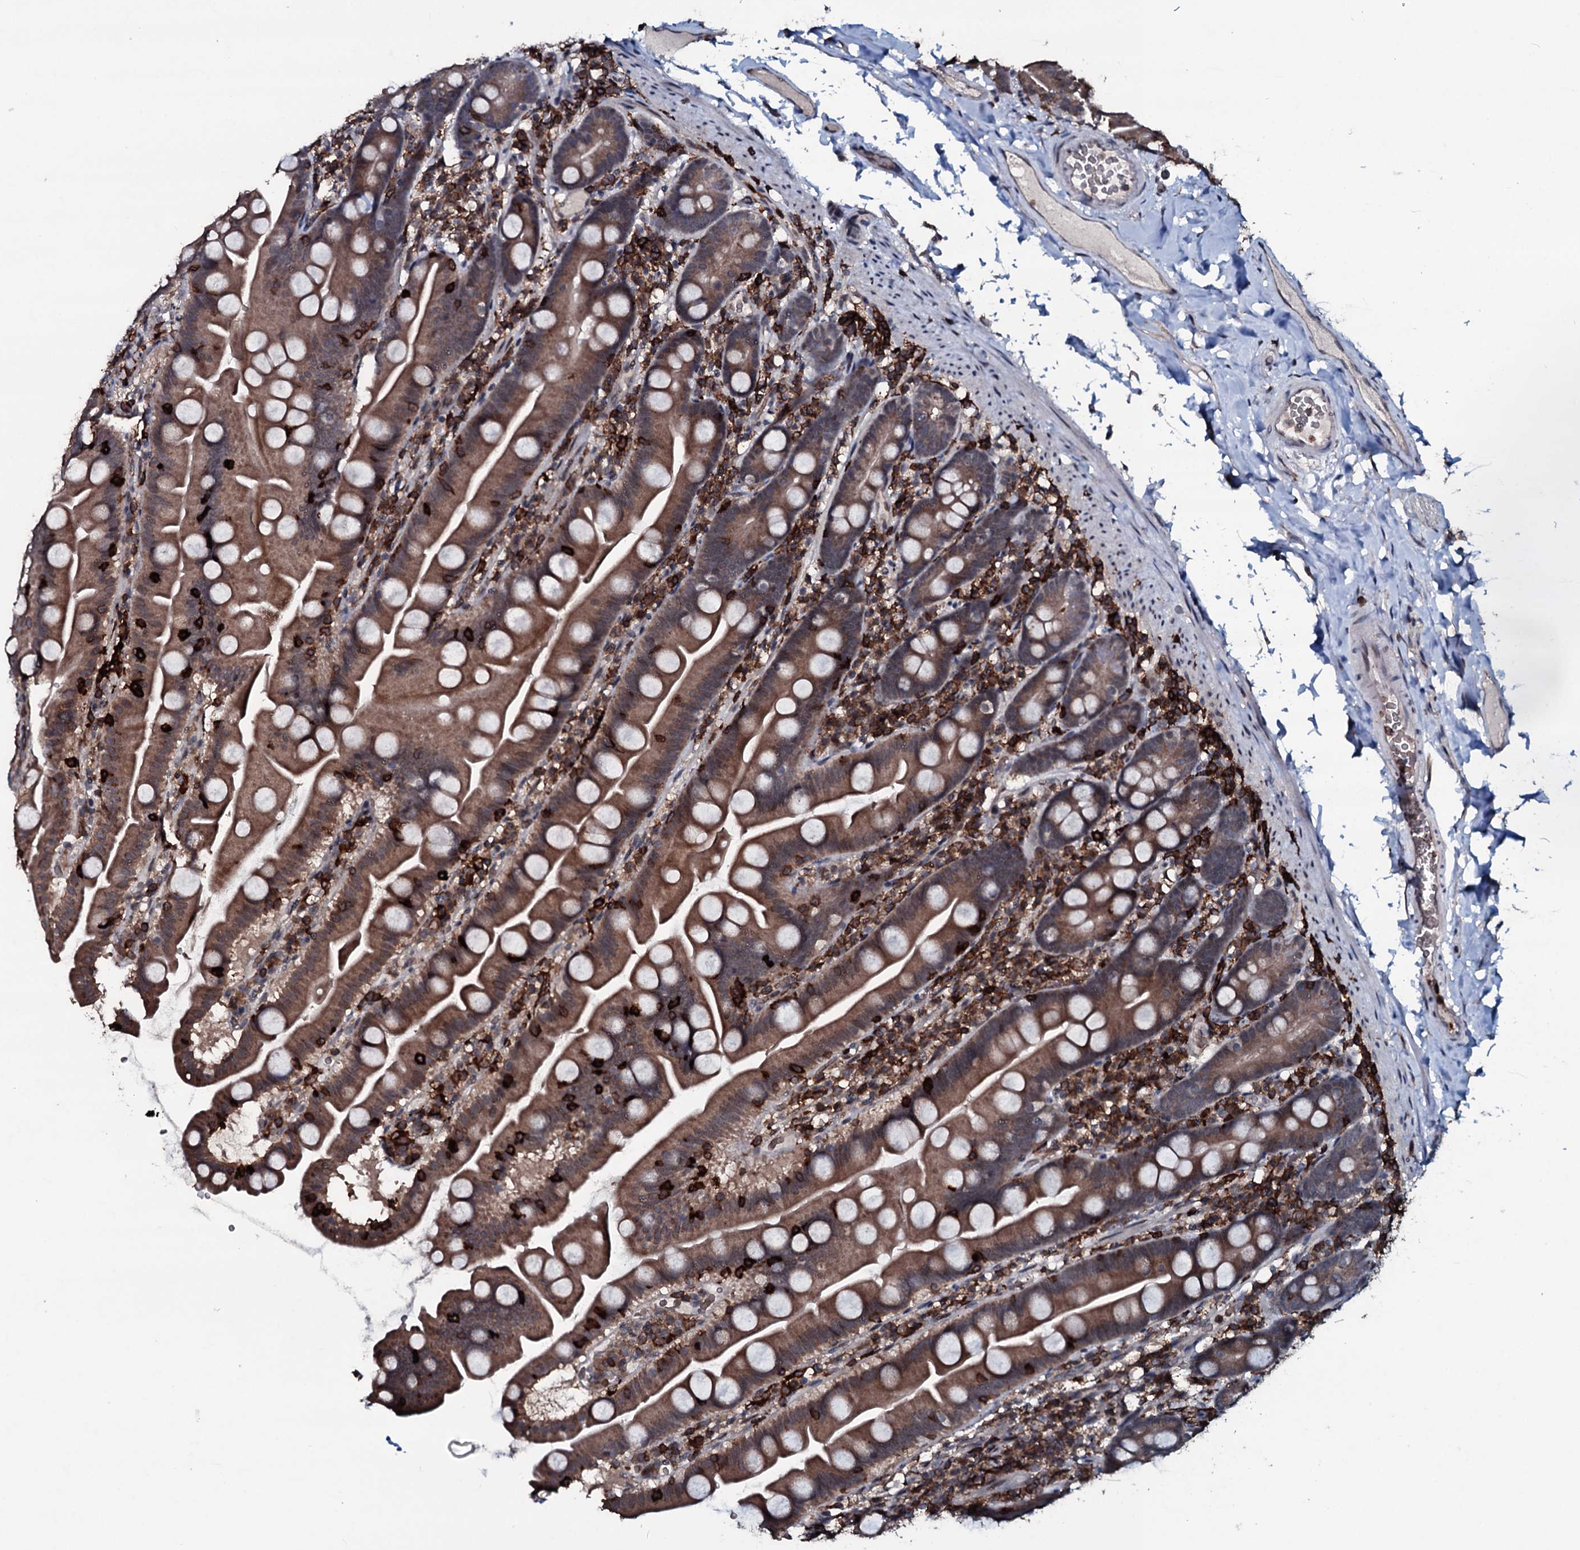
{"staining": {"intensity": "moderate", "quantity": ">75%", "location": "cytoplasmic/membranous"}, "tissue": "small intestine", "cell_type": "Glandular cells", "image_type": "normal", "snomed": [{"axis": "morphology", "description": "Normal tissue, NOS"}, {"axis": "topography", "description": "Small intestine"}], "caption": "Human small intestine stained with a brown dye demonstrates moderate cytoplasmic/membranous positive expression in approximately >75% of glandular cells.", "gene": "OGFOD2", "patient": {"sex": "female", "age": 68}}